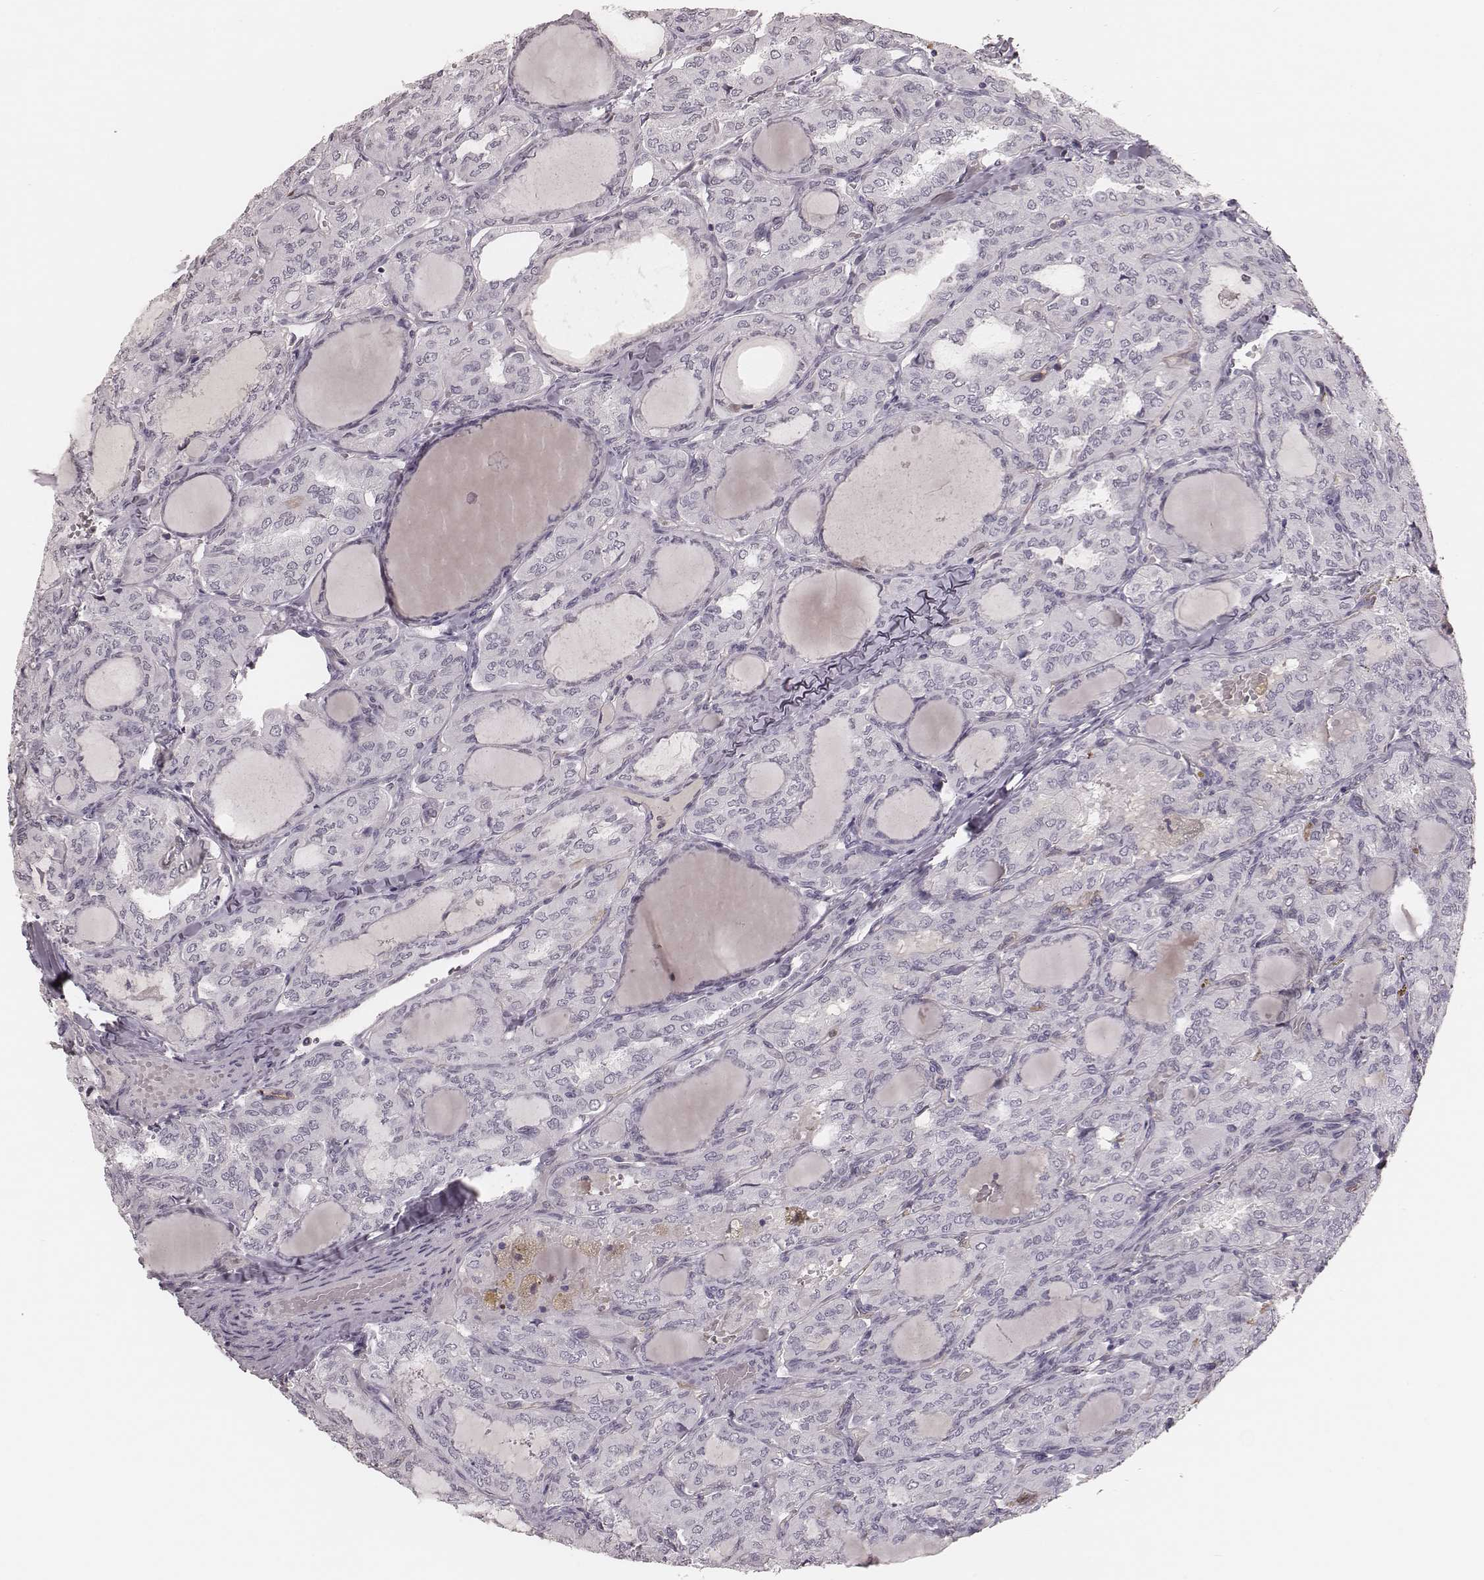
{"staining": {"intensity": "negative", "quantity": "none", "location": "none"}, "tissue": "thyroid cancer", "cell_type": "Tumor cells", "image_type": "cancer", "snomed": [{"axis": "morphology", "description": "Papillary adenocarcinoma, NOS"}, {"axis": "topography", "description": "Thyroid gland"}], "caption": "IHC histopathology image of human thyroid cancer stained for a protein (brown), which shows no expression in tumor cells.", "gene": "KITLG", "patient": {"sex": "male", "age": 20}}